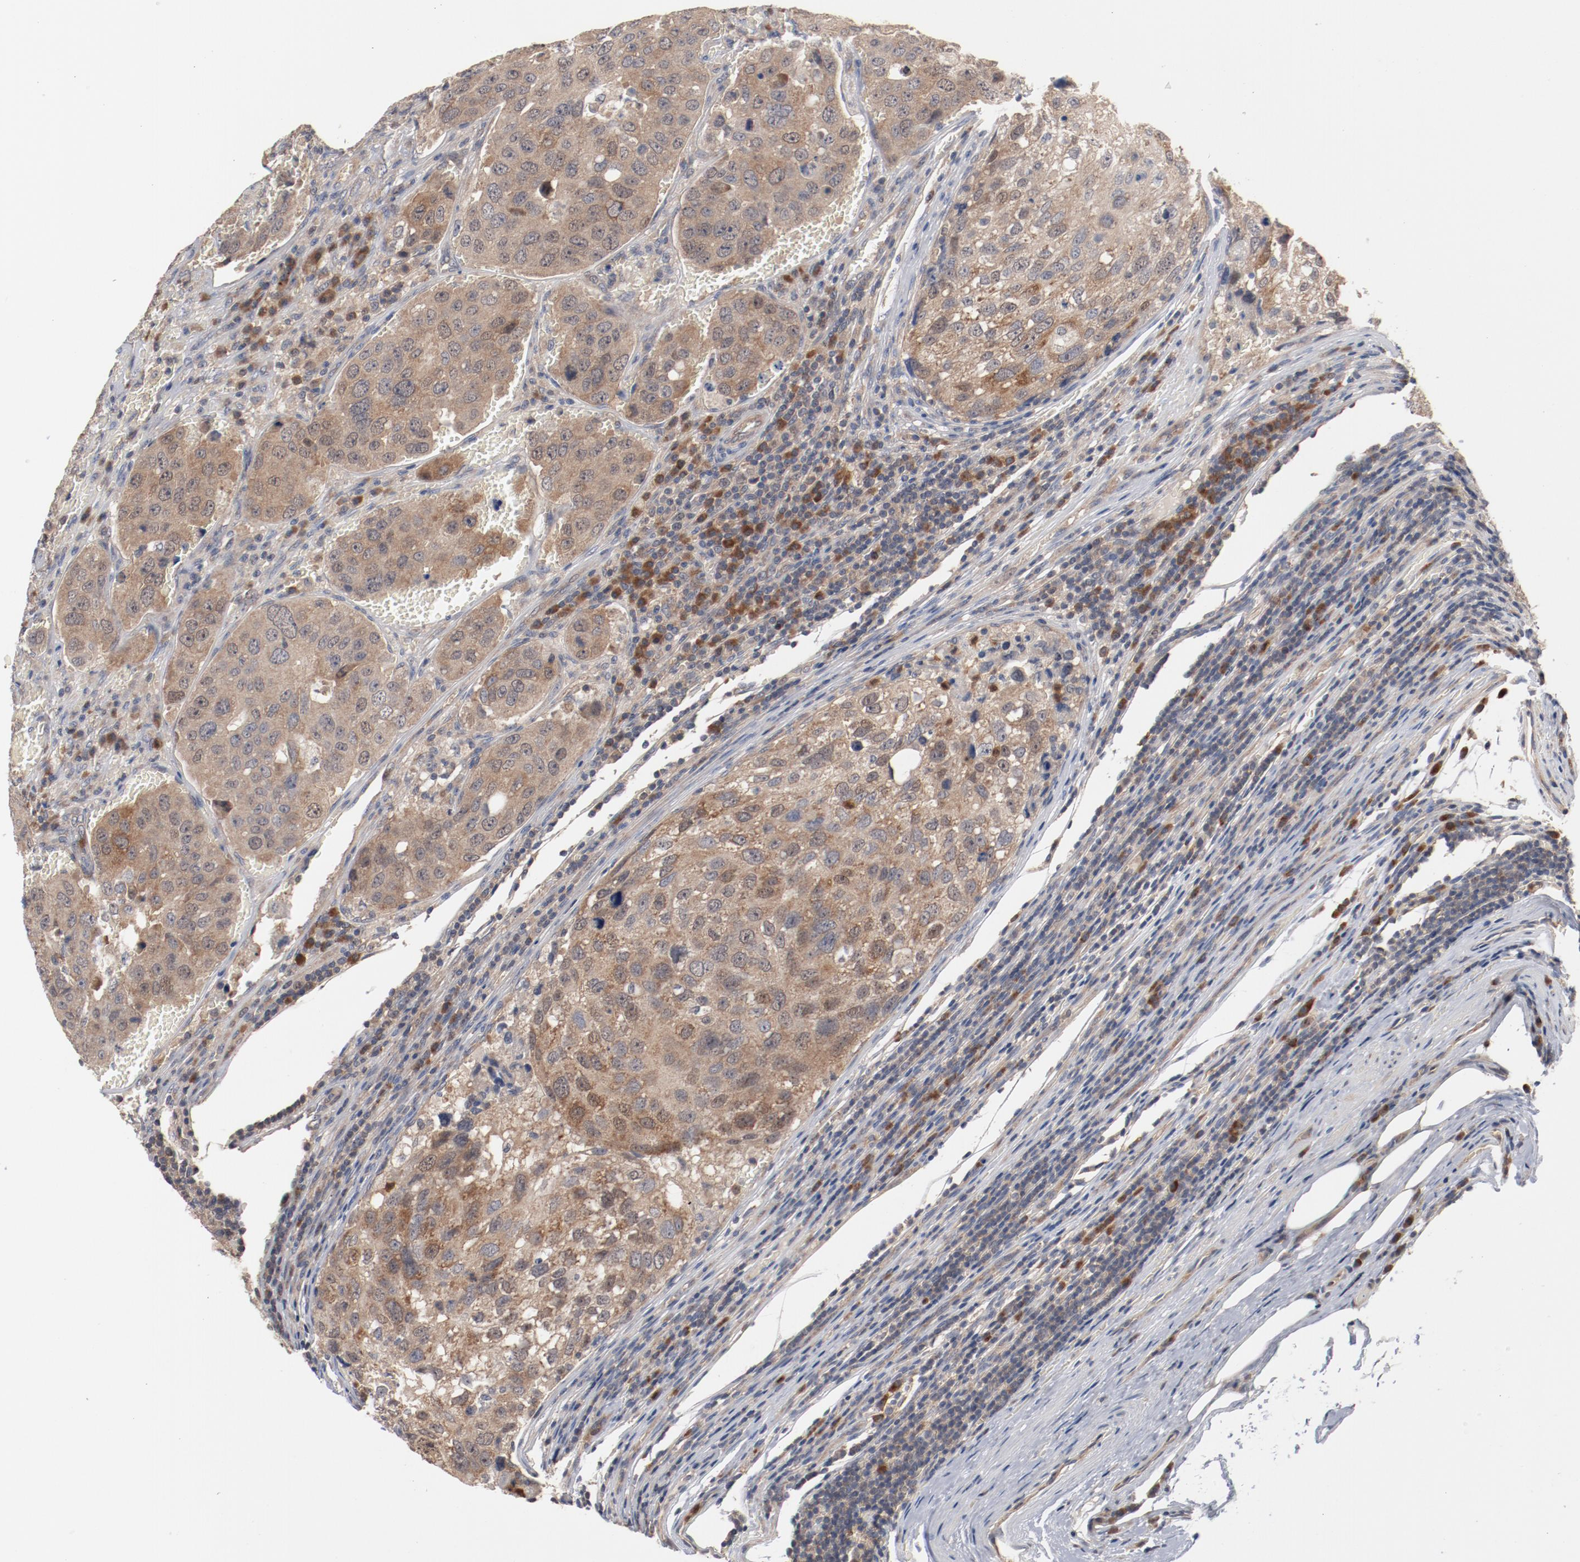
{"staining": {"intensity": "moderate", "quantity": ">75%", "location": "cytoplasmic/membranous,nuclear"}, "tissue": "urothelial cancer", "cell_type": "Tumor cells", "image_type": "cancer", "snomed": [{"axis": "morphology", "description": "Urothelial carcinoma, High grade"}, {"axis": "topography", "description": "Lymph node"}, {"axis": "topography", "description": "Urinary bladder"}], "caption": "Human urothelial cancer stained for a protein (brown) demonstrates moderate cytoplasmic/membranous and nuclear positive expression in approximately >75% of tumor cells.", "gene": "RNASE11", "patient": {"sex": "male", "age": 51}}